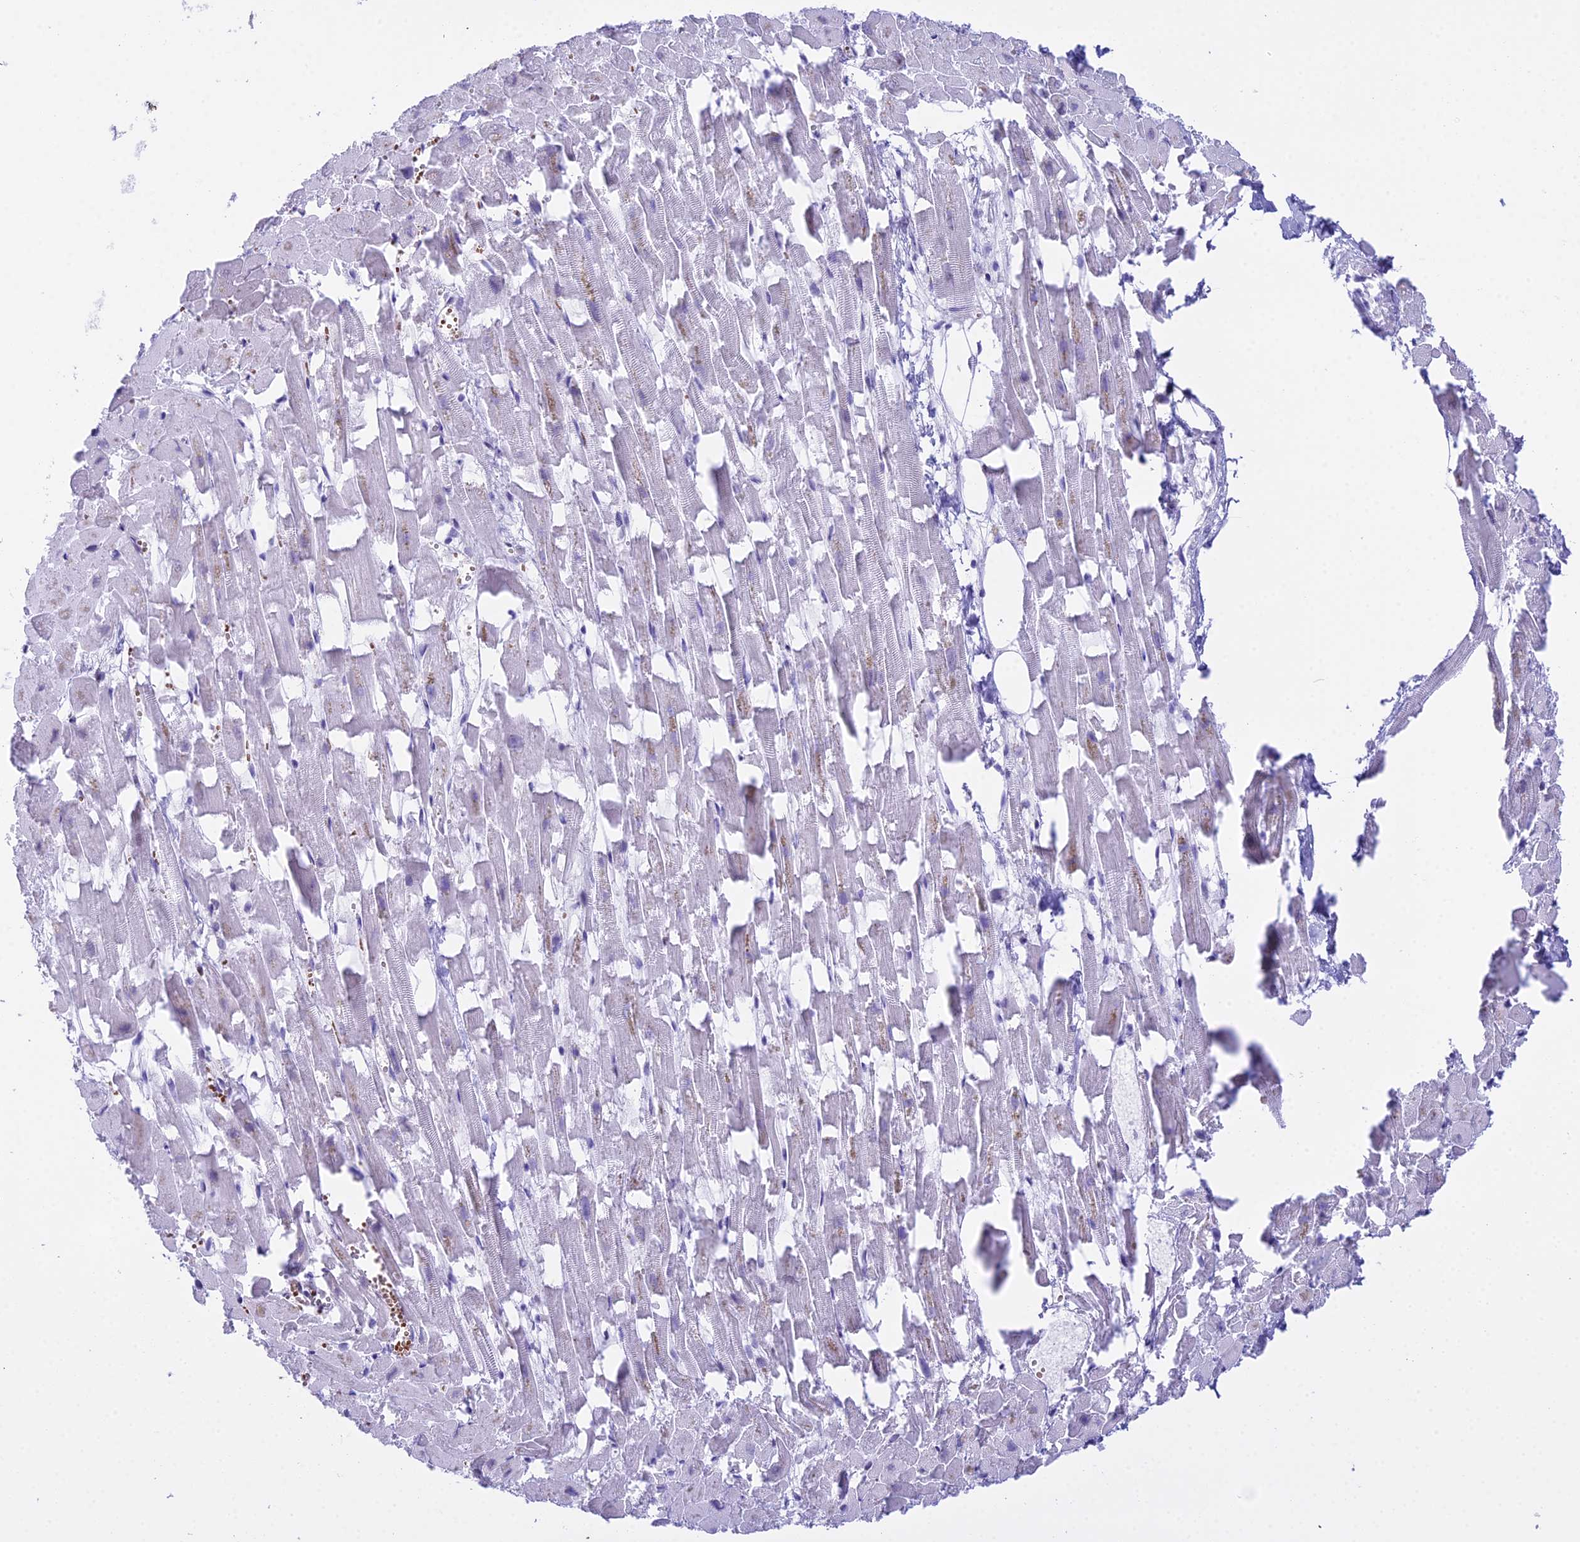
{"staining": {"intensity": "negative", "quantity": "none", "location": "none"}, "tissue": "heart muscle", "cell_type": "Cardiomyocytes", "image_type": "normal", "snomed": [{"axis": "morphology", "description": "Normal tissue, NOS"}, {"axis": "topography", "description": "Heart"}], "caption": "This micrograph is of unremarkable heart muscle stained with IHC to label a protein in brown with the nuclei are counter-stained blue. There is no positivity in cardiomyocytes.", "gene": "RNPS1", "patient": {"sex": "female", "age": 64}}